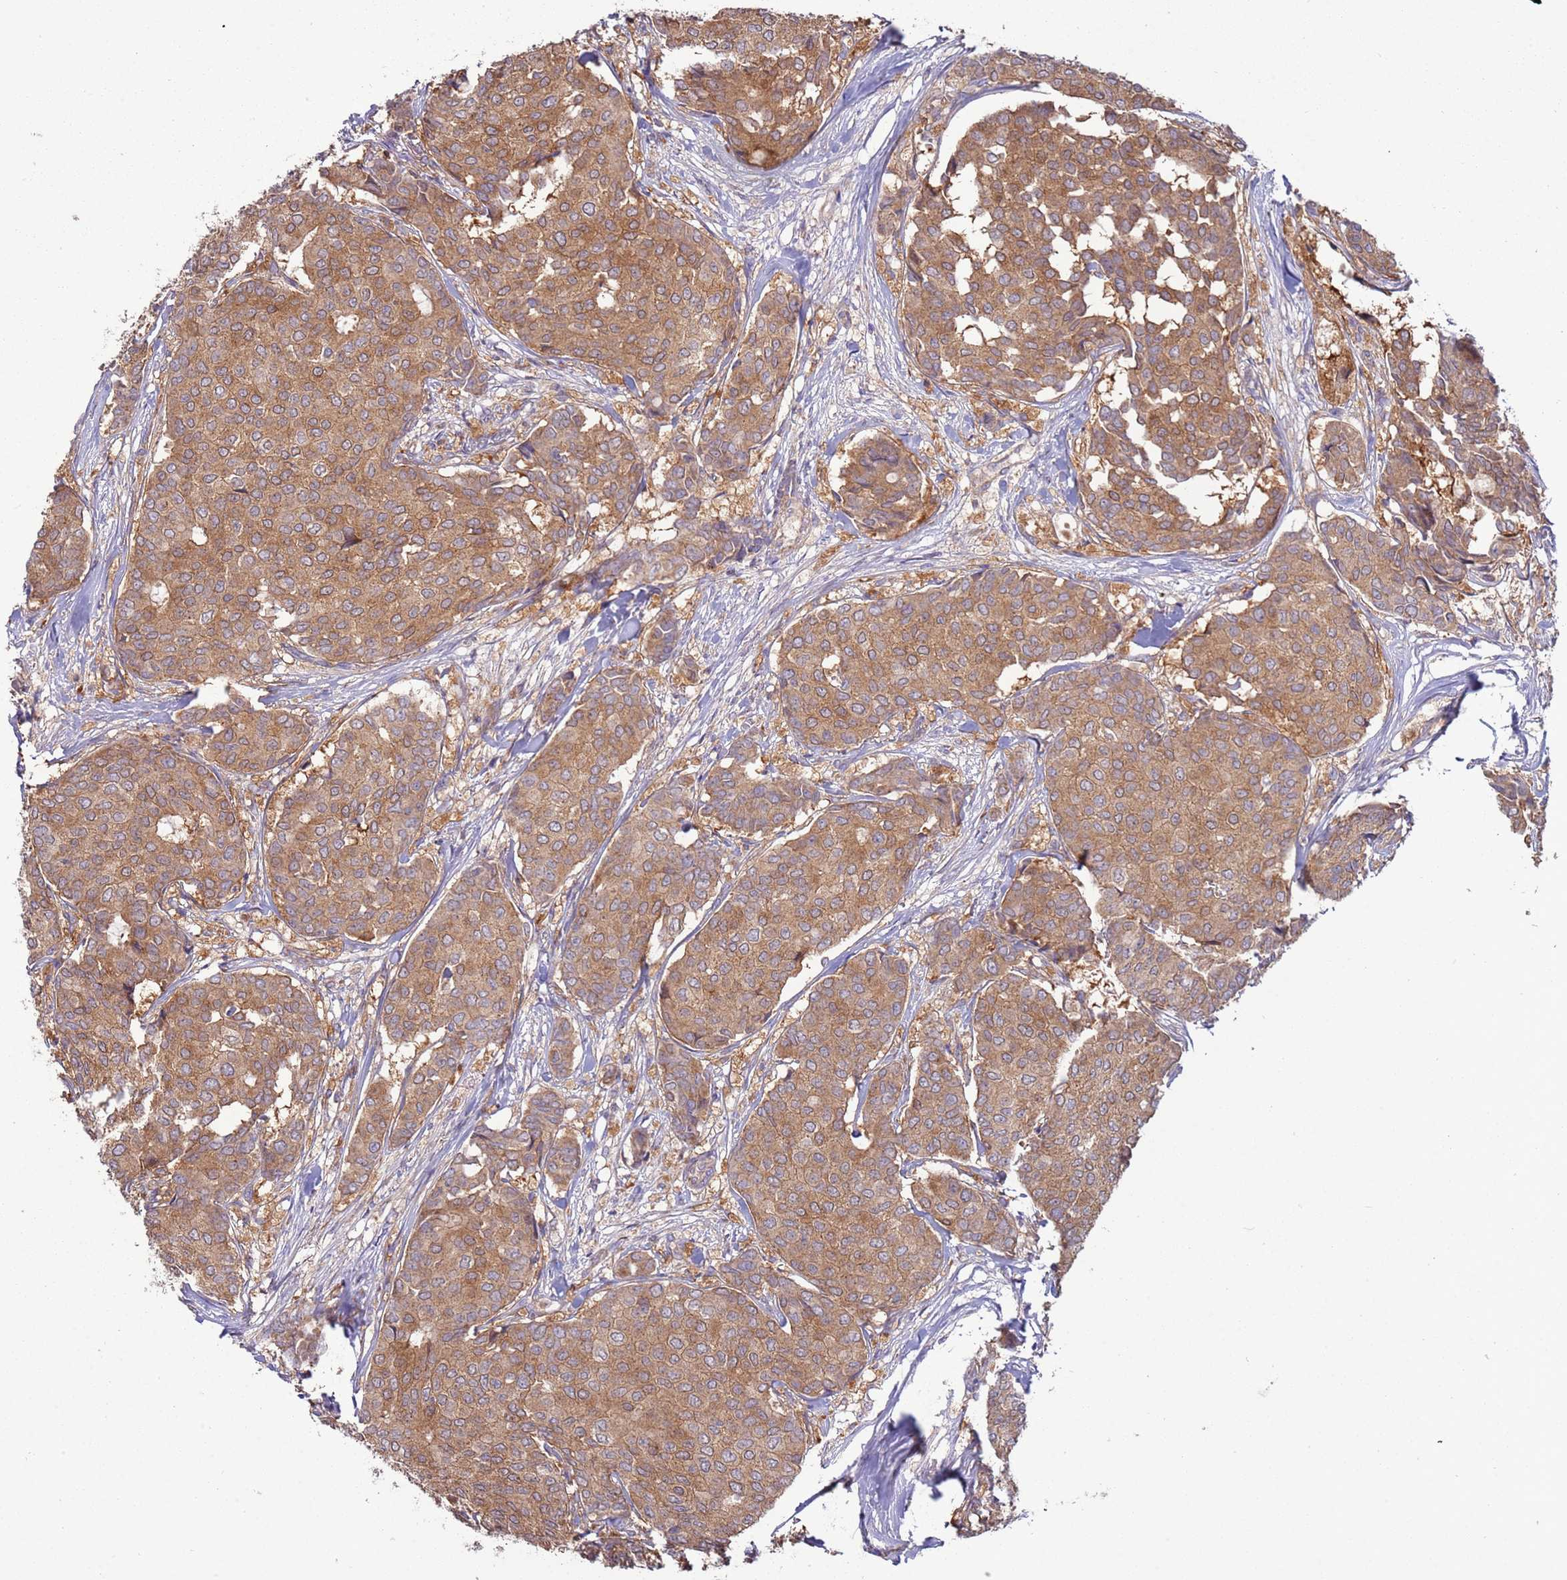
{"staining": {"intensity": "moderate", "quantity": ">75%", "location": "cytoplasmic/membranous"}, "tissue": "breast cancer", "cell_type": "Tumor cells", "image_type": "cancer", "snomed": [{"axis": "morphology", "description": "Duct carcinoma"}, {"axis": "topography", "description": "Breast"}], "caption": "Protein analysis of breast cancer tissue displays moderate cytoplasmic/membranous positivity in approximately >75% of tumor cells.", "gene": "UQCRQ", "patient": {"sex": "female", "age": 75}}